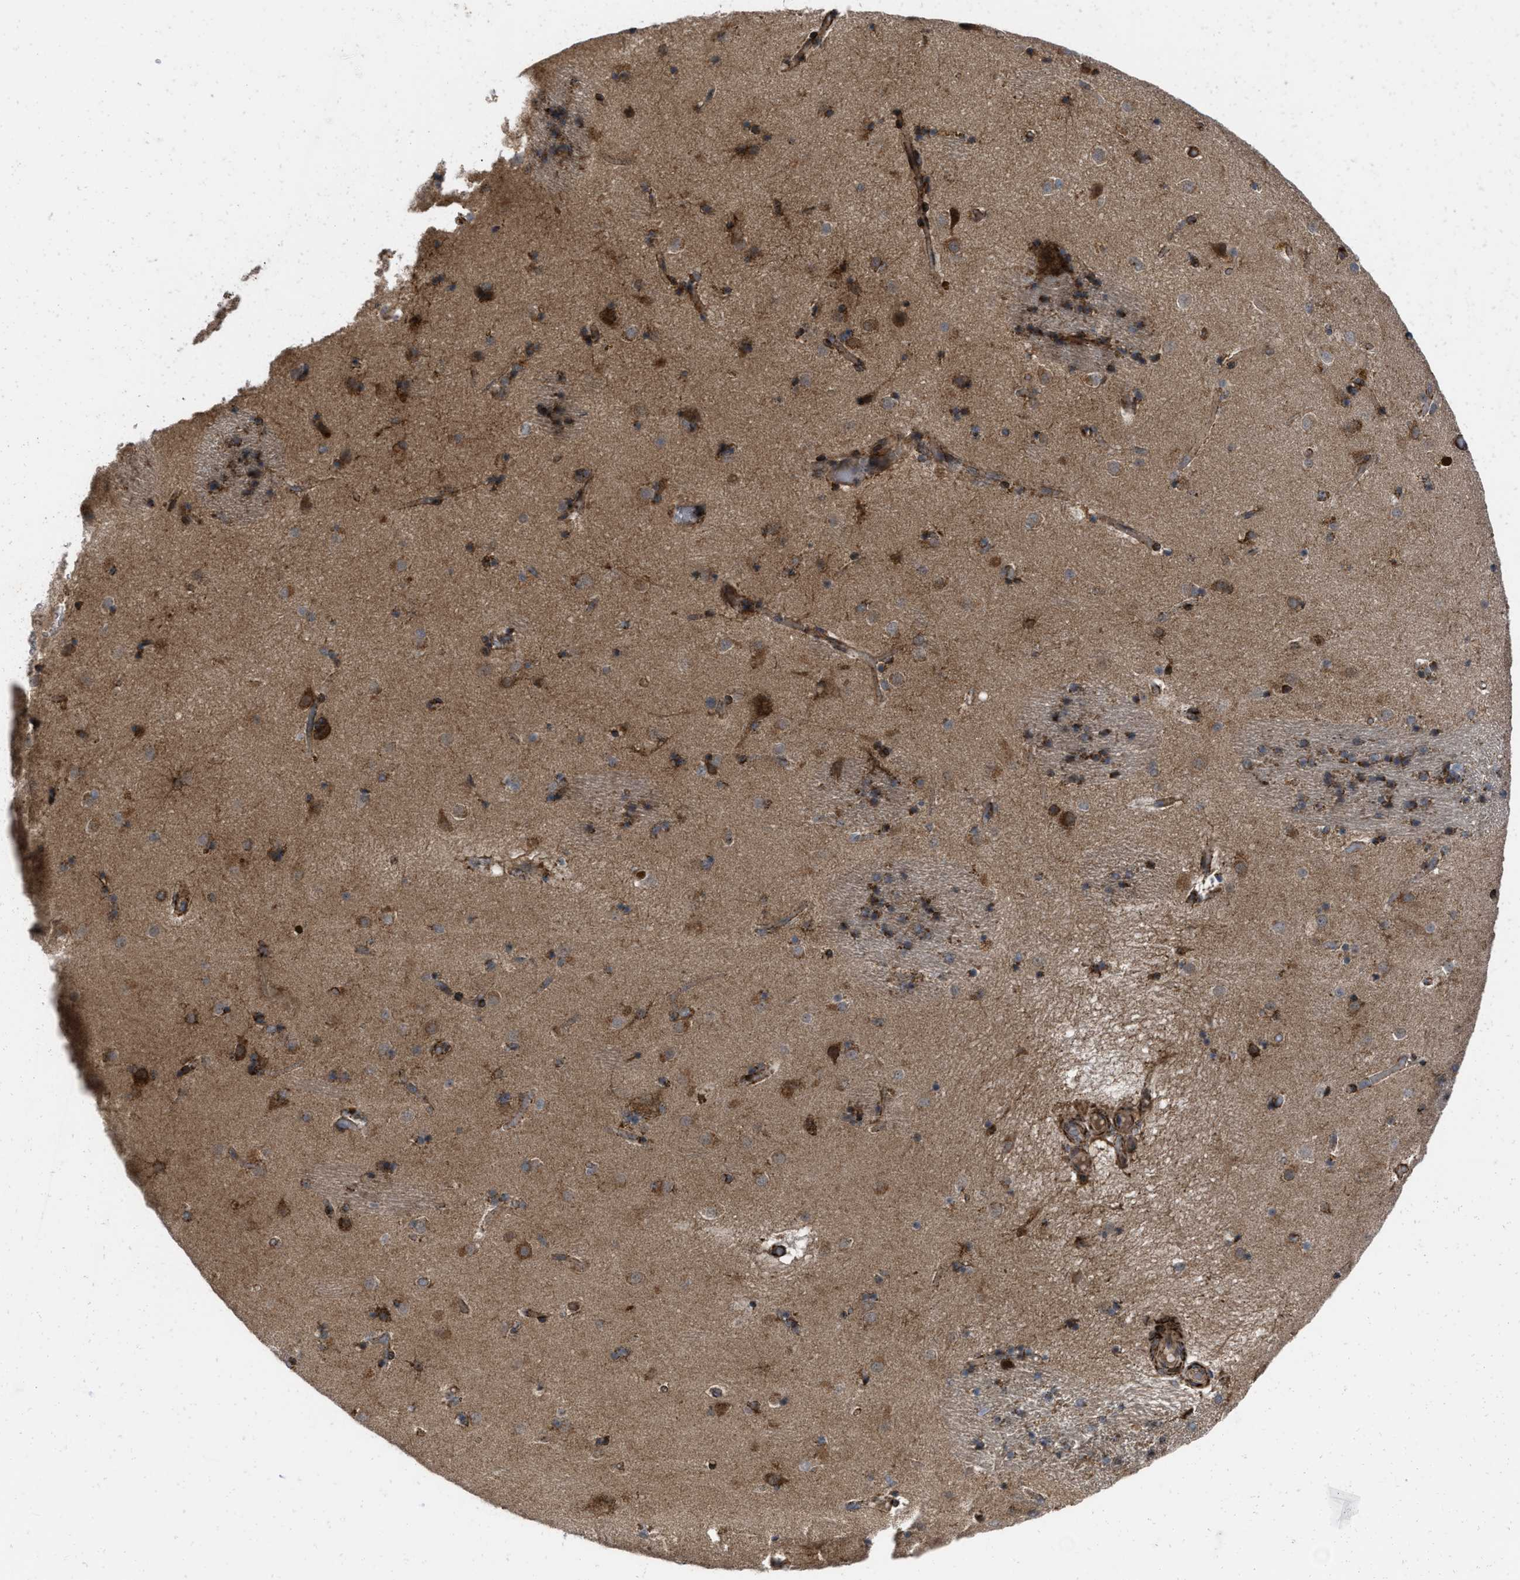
{"staining": {"intensity": "strong", "quantity": "25%-75%", "location": "cytoplasmic/membranous"}, "tissue": "caudate", "cell_type": "Glial cells", "image_type": "normal", "snomed": [{"axis": "morphology", "description": "Normal tissue, NOS"}, {"axis": "topography", "description": "Lateral ventricle wall"}], "caption": "Brown immunohistochemical staining in unremarkable human caudate demonstrates strong cytoplasmic/membranous staining in approximately 25%-75% of glial cells.", "gene": "AKAP1", "patient": {"sex": "male", "age": 70}}